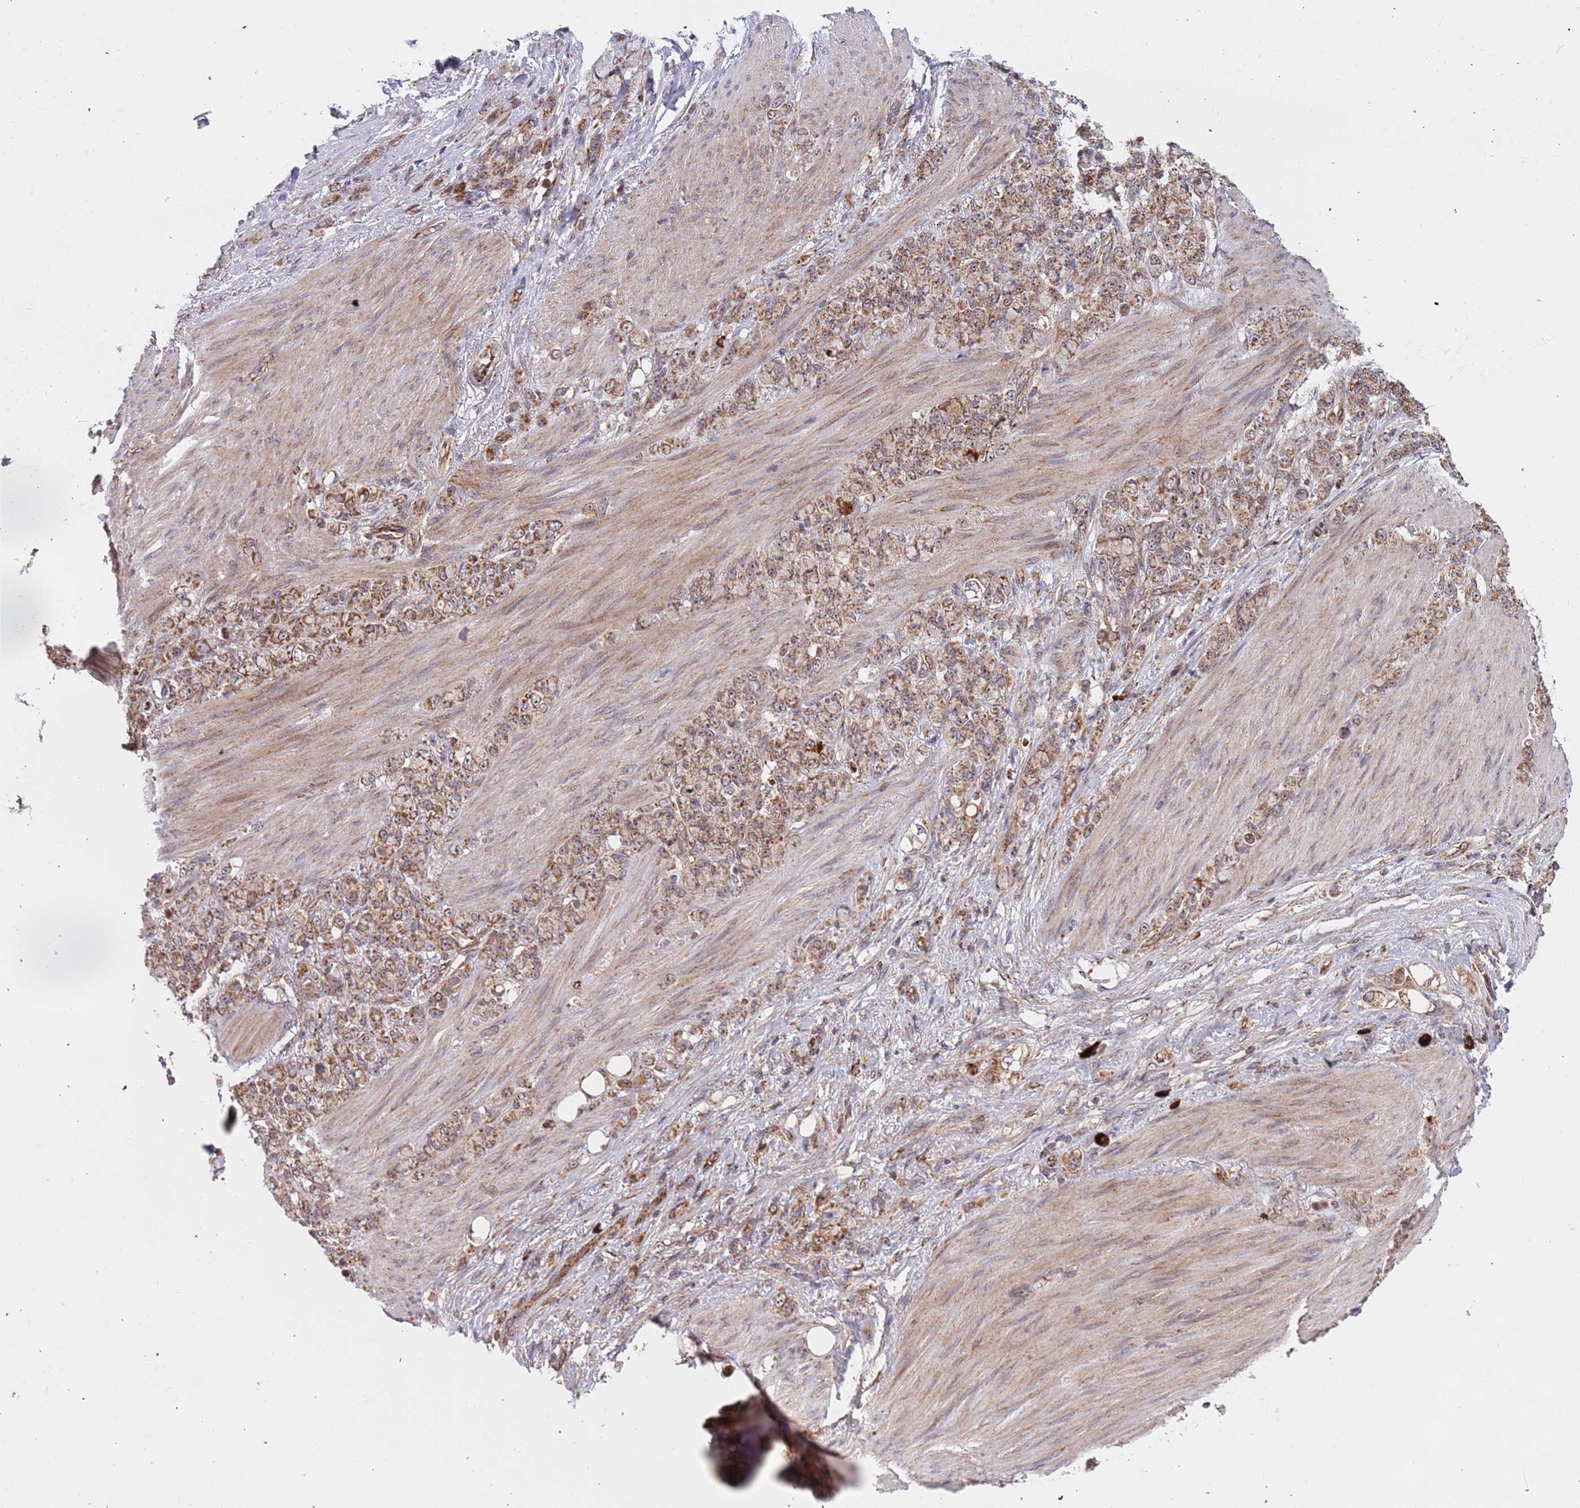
{"staining": {"intensity": "moderate", "quantity": ">75%", "location": "cytoplasmic/membranous"}, "tissue": "stomach cancer", "cell_type": "Tumor cells", "image_type": "cancer", "snomed": [{"axis": "morphology", "description": "Normal tissue, NOS"}, {"axis": "morphology", "description": "Adenocarcinoma, NOS"}, {"axis": "topography", "description": "Stomach"}], "caption": "Approximately >75% of tumor cells in human stomach cancer reveal moderate cytoplasmic/membranous protein expression as visualized by brown immunohistochemical staining.", "gene": "DCHS1", "patient": {"sex": "female", "age": 79}}